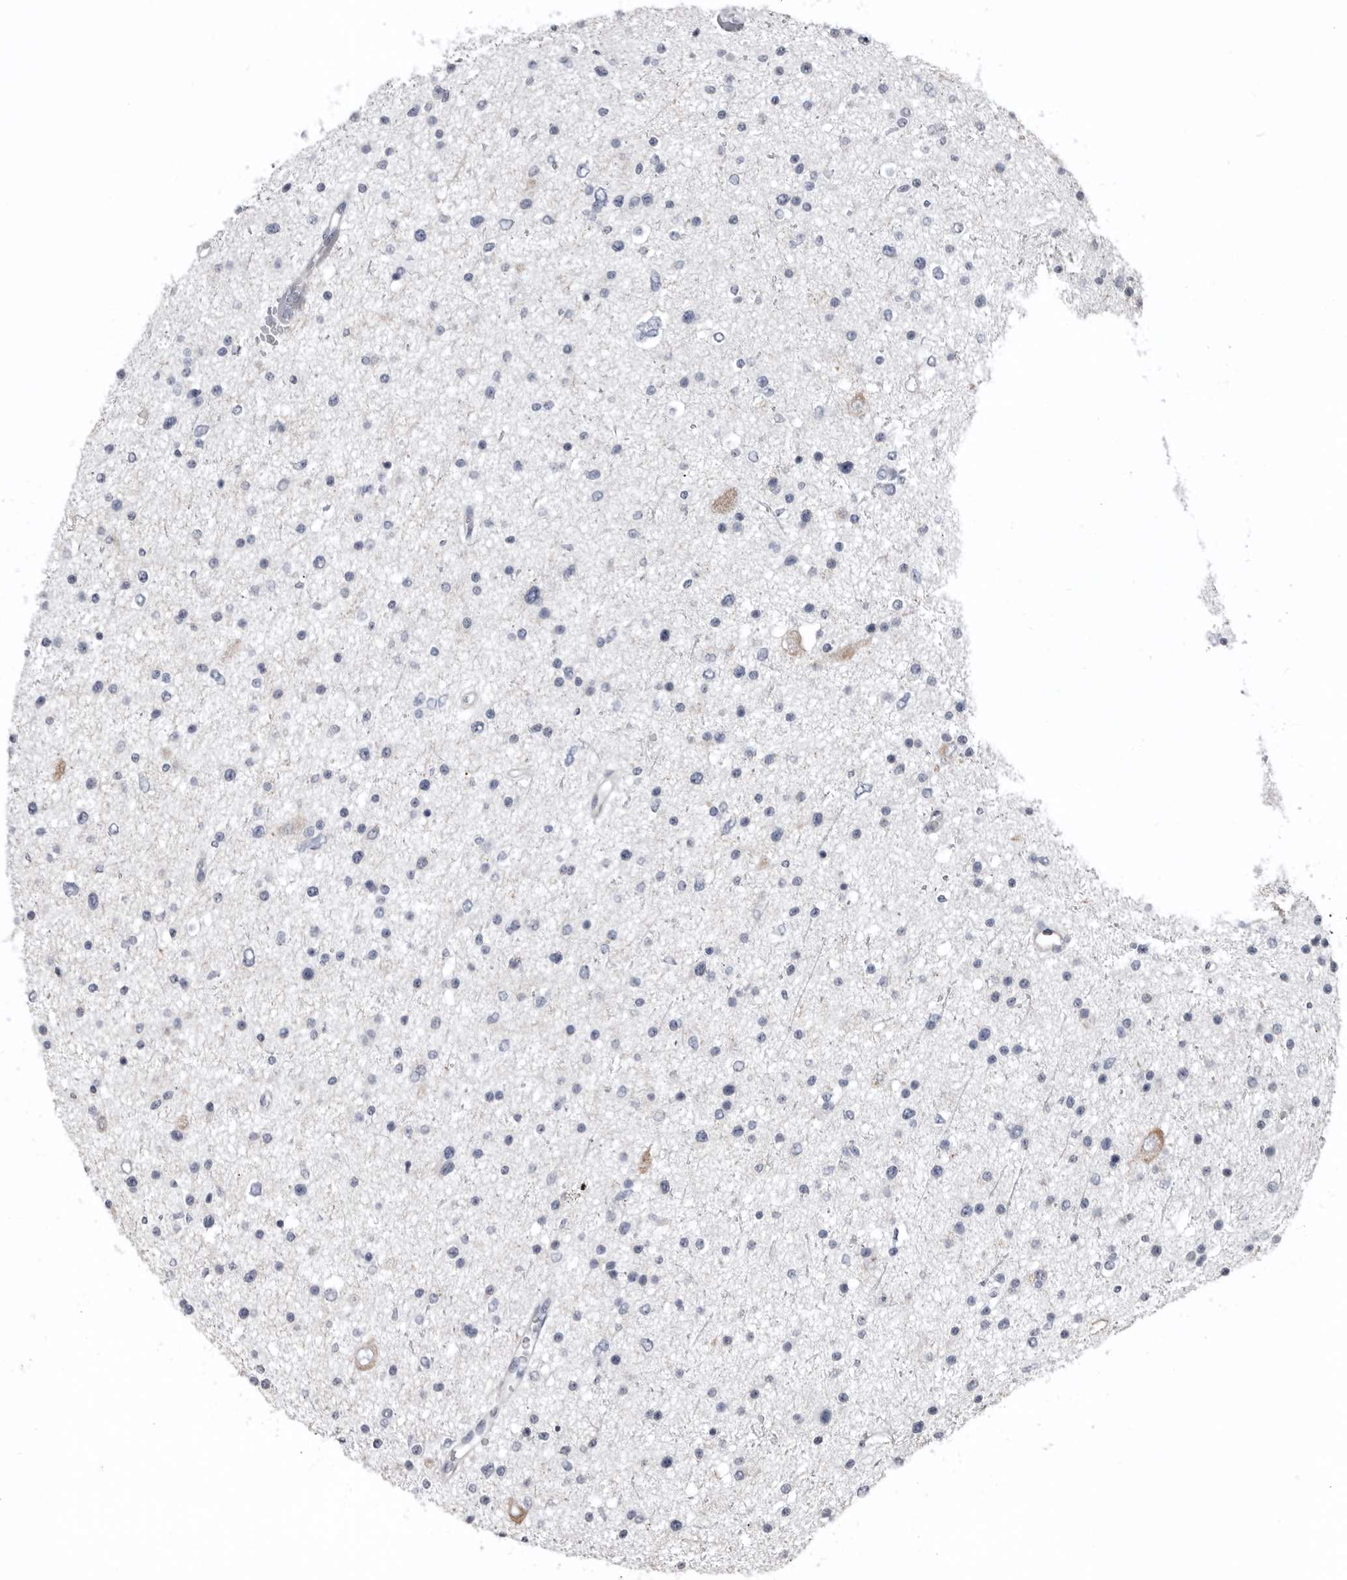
{"staining": {"intensity": "negative", "quantity": "none", "location": "none"}, "tissue": "glioma", "cell_type": "Tumor cells", "image_type": "cancer", "snomed": [{"axis": "morphology", "description": "Glioma, malignant, Low grade"}, {"axis": "topography", "description": "Brain"}], "caption": "The image shows no significant positivity in tumor cells of glioma.", "gene": "ZNF114", "patient": {"sex": "female", "age": 37}}